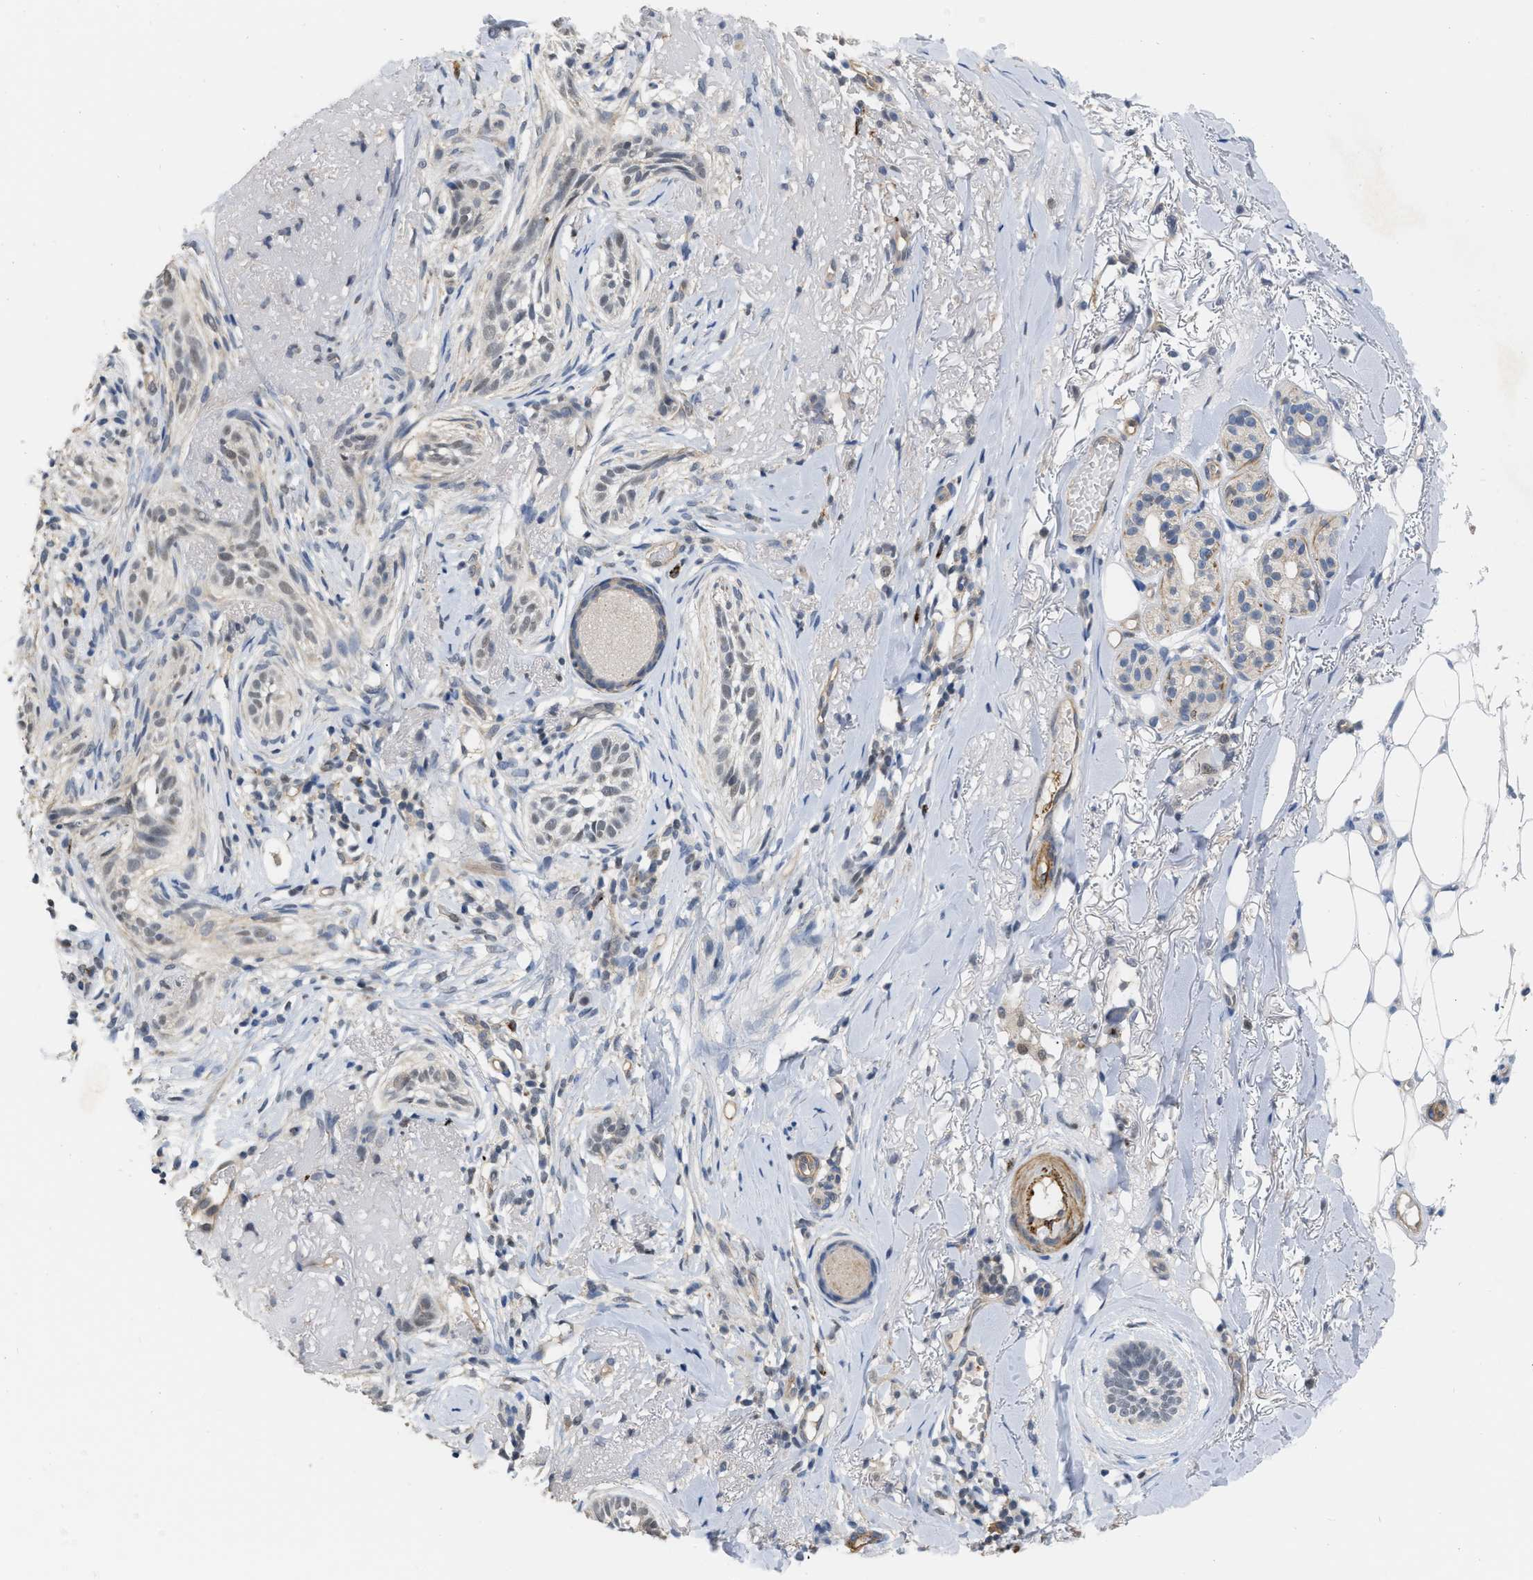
{"staining": {"intensity": "negative", "quantity": "none", "location": "none"}, "tissue": "skin cancer", "cell_type": "Tumor cells", "image_type": "cancer", "snomed": [{"axis": "morphology", "description": "Basal cell carcinoma"}, {"axis": "topography", "description": "Skin"}], "caption": "Immunohistochemistry photomicrograph of neoplastic tissue: human skin basal cell carcinoma stained with DAB (3,3'-diaminobenzidine) displays no significant protein staining in tumor cells.", "gene": "NAPEPLD", "patient": {"sex": "female", "age": 88}}